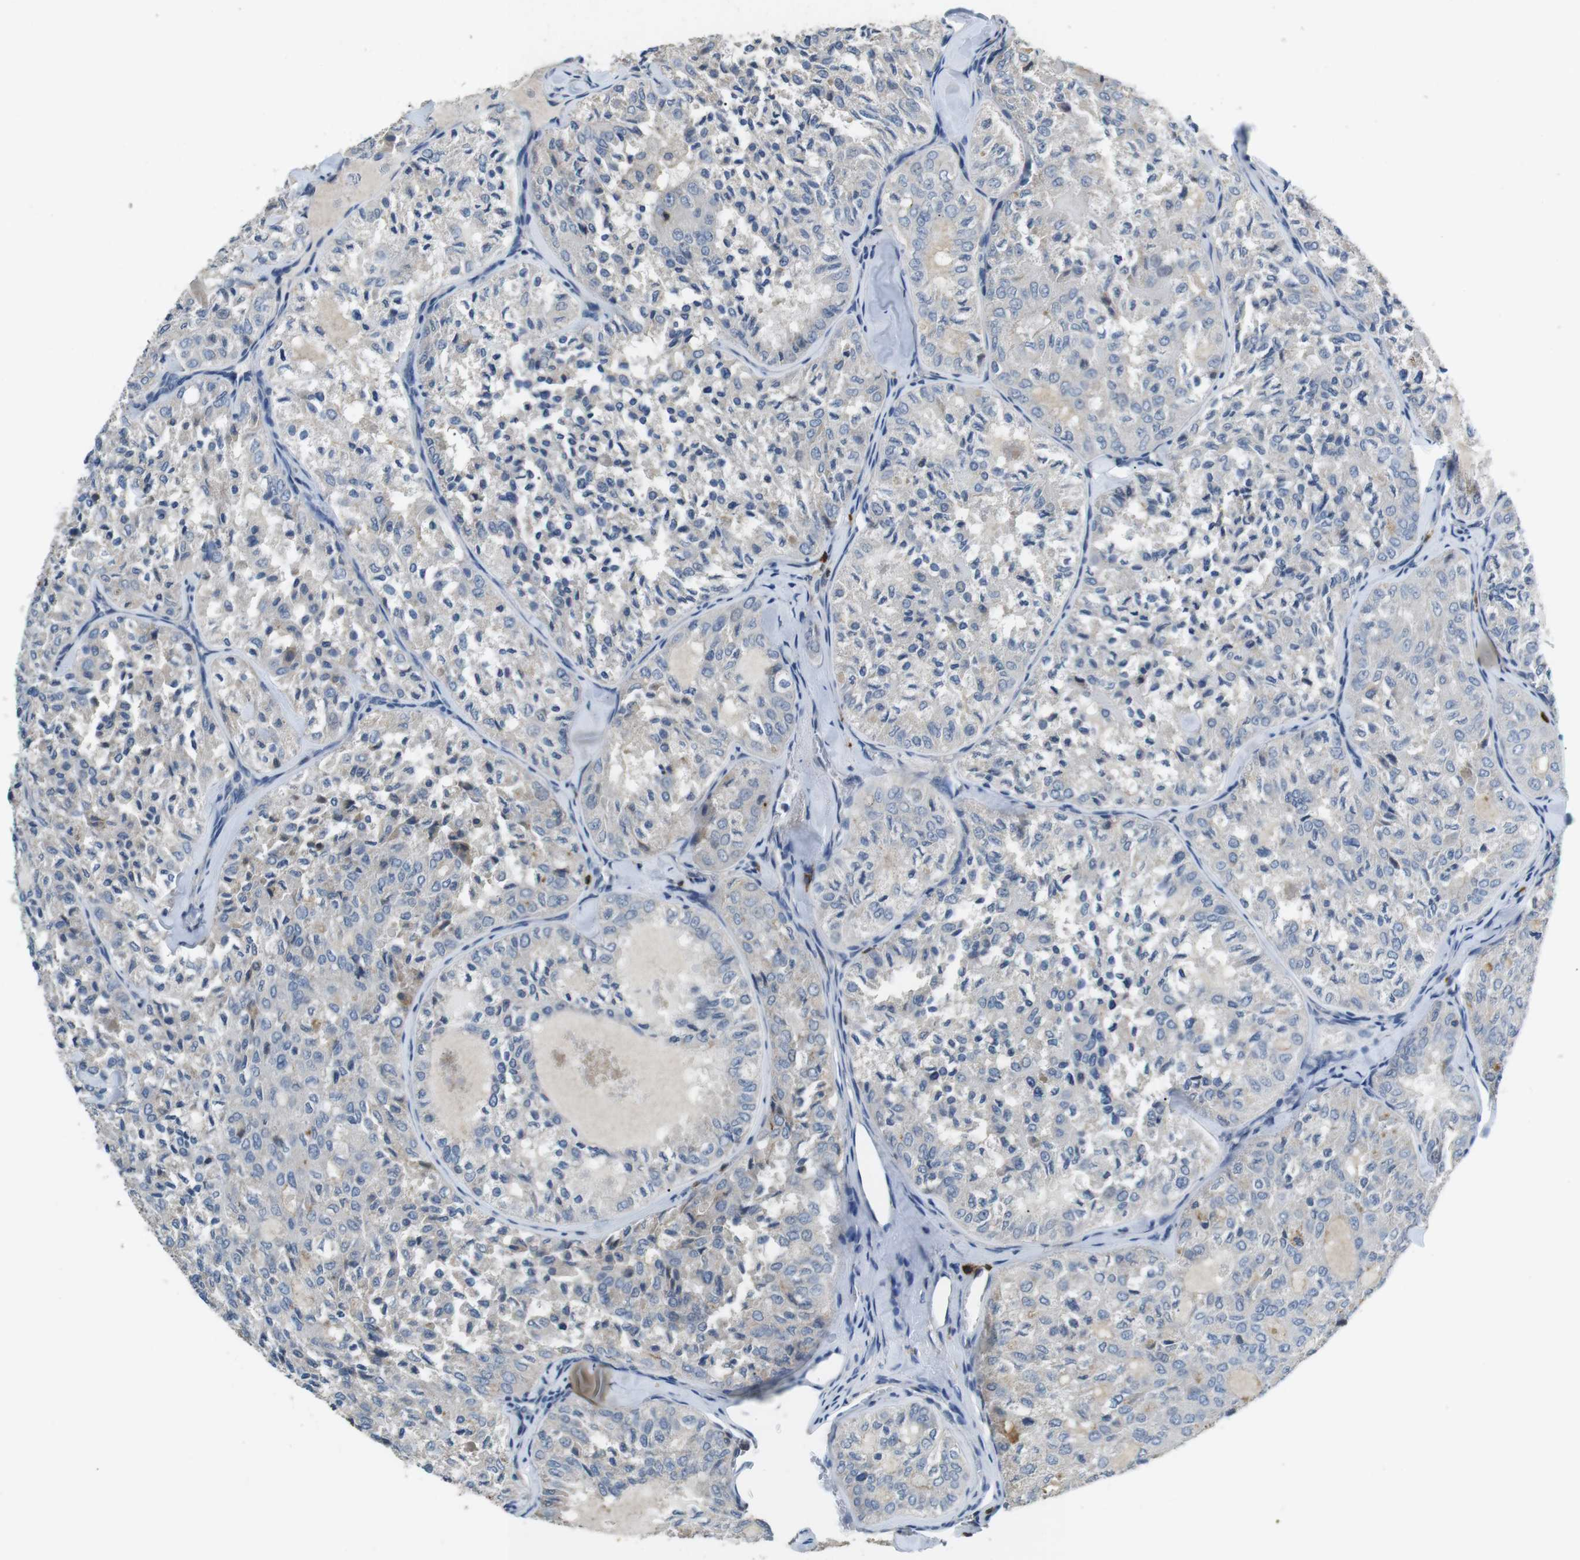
{"staining": {"intensity": "negative", "quantity": "none", "location": "none"}, "tissue": "thyroid cancer", "cell_type": "Tumor cells", "image_type": "cancer", "snomed": [{"axis": "morphology", "description": "Follicular adenoma carcinoma, NOS"}, {"axis": "topography", "description": "Thyroid gland"}], "caption": "Thyroid cancer was stained to show a protein in brown. There is no significant expression in tumor cells.", "gene": "CD6", "patient": {"sex": "male", "age": 75}}